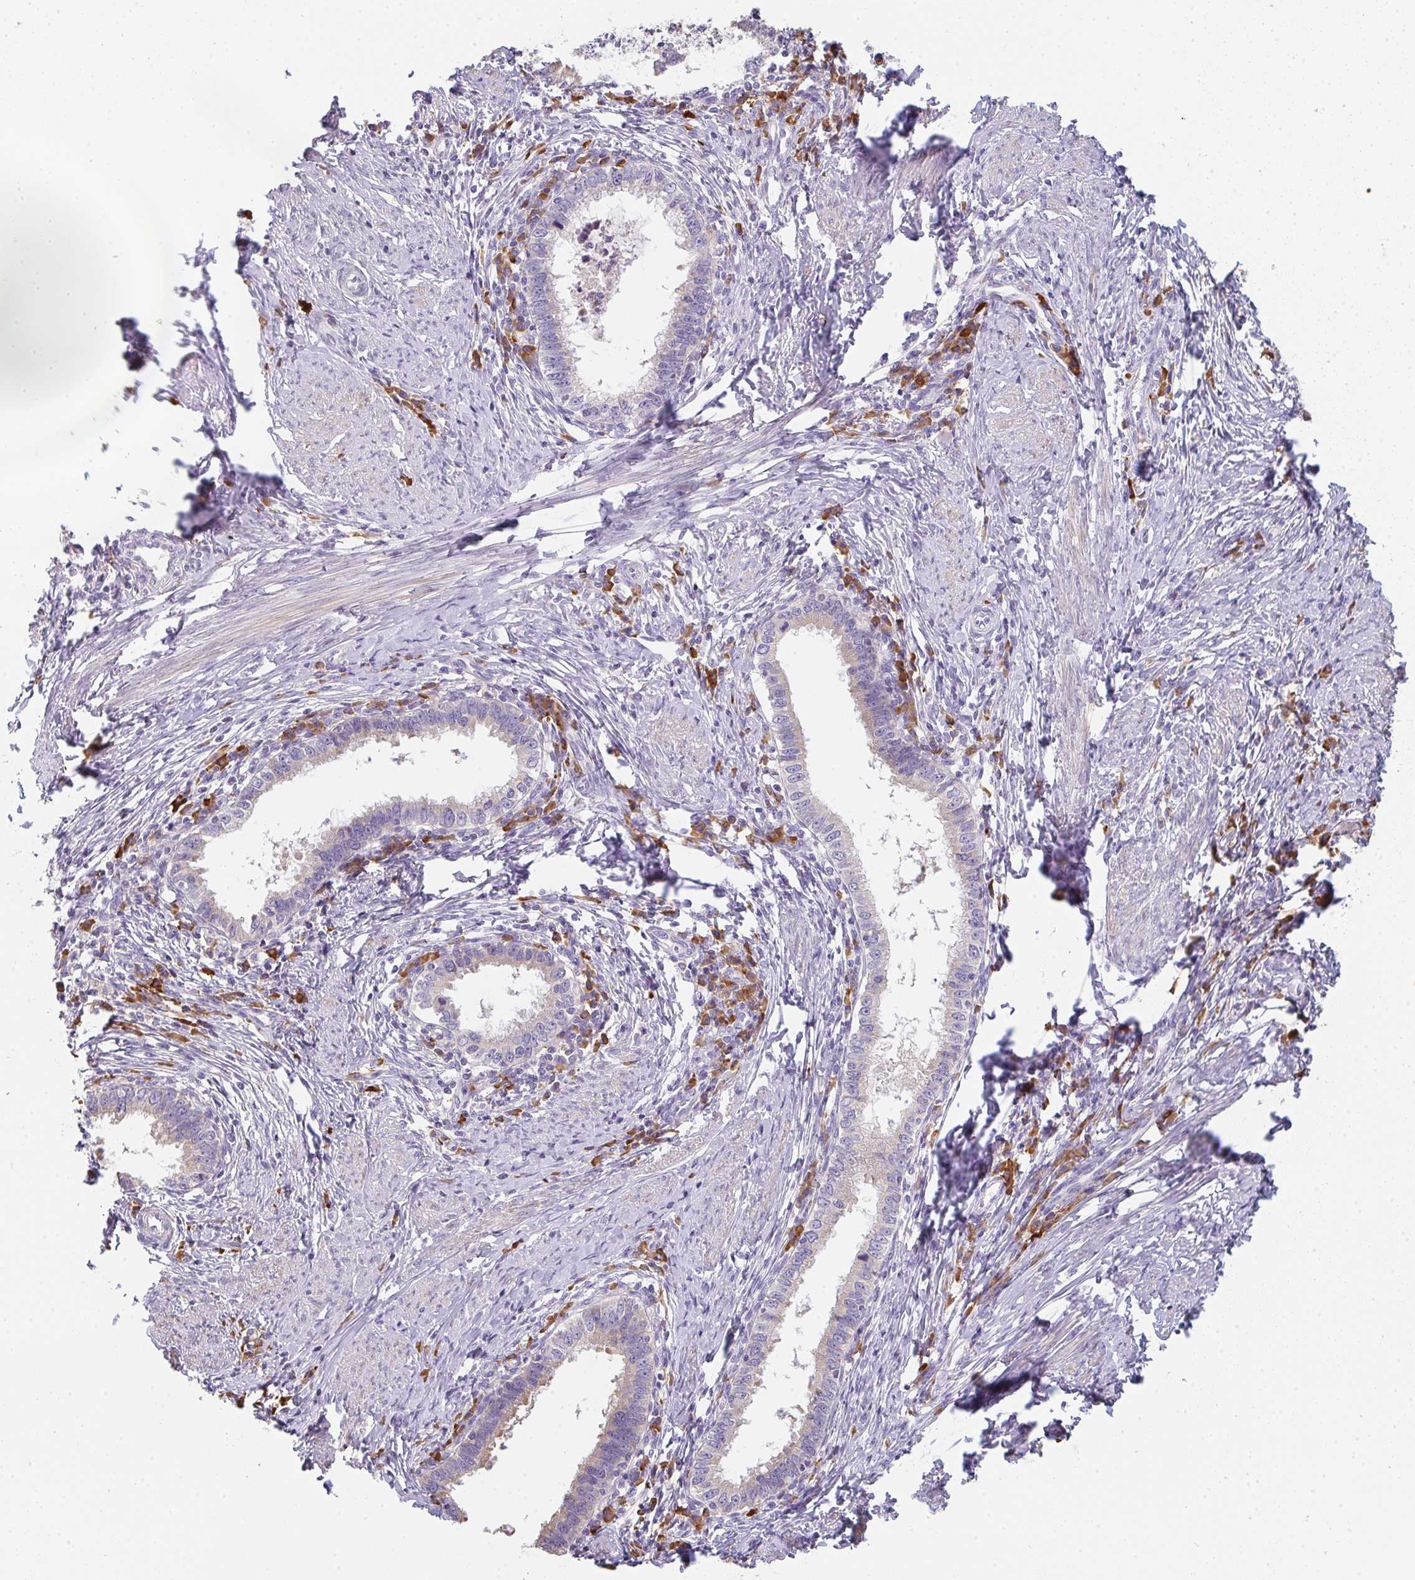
{"staining": {"intensity": "negative", "quantity": "none", "location": "none"}, "tissue": "cervical cancer", "cell_type": "Tumor cells", "image_type": "cancer", "snomed": [{"axis": "morphology", "description": "Adenocarcinoma, NOS"}, {"axis": "topography", "description": "Cervix"}], "caption": "Tumor cells show no significant protein expression in adenocarcinoma (cervical). The staining was performed using DAB to visualize the protein expression in brown, while the nuclei were stained in blue with hematoxylin (Magnification: 20x).", "gene": "ZNF215", "patient": {"sex": "female", "age": 36}}